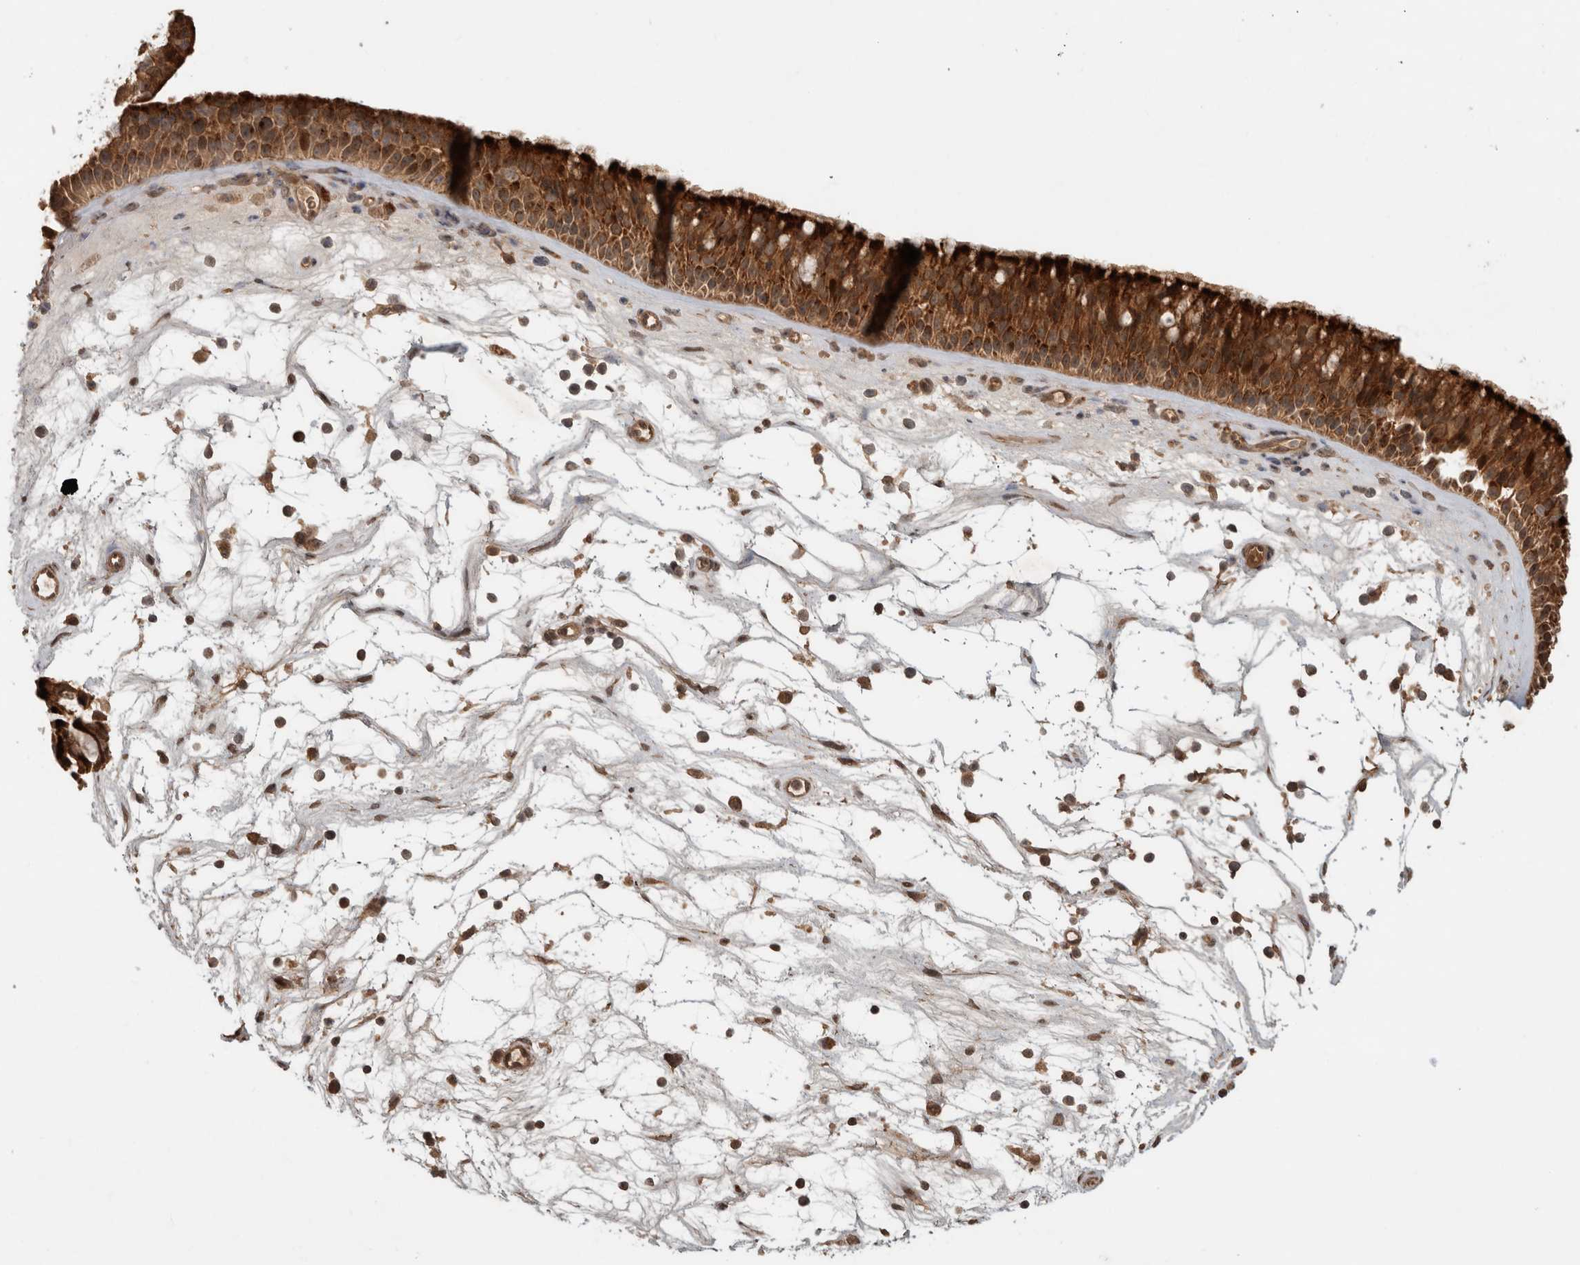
{"staining": {"intensity": "strong", "quantity": ">75%", "location": "cytoplasmic/membranous"}, "tissue": "nasopharynx", "cell_type": "Respiratory epithelial cells", "image_type": "normal", "snomed": [{"axis": "morphology", "description": "Normal tissue, NOS"}, {"axis": "topography", "description": "Nasopharynx"}], "caption": "An image of nasopharynx stained for a protein shows strong cytoplasmic/membranous brown staining in respiratory epithelial cells. (brown staining indicates protein expression, while blue staining denotes nuclei).", "gene": "PITPNC1", "patient": {"sex": "male", "age": 64}}